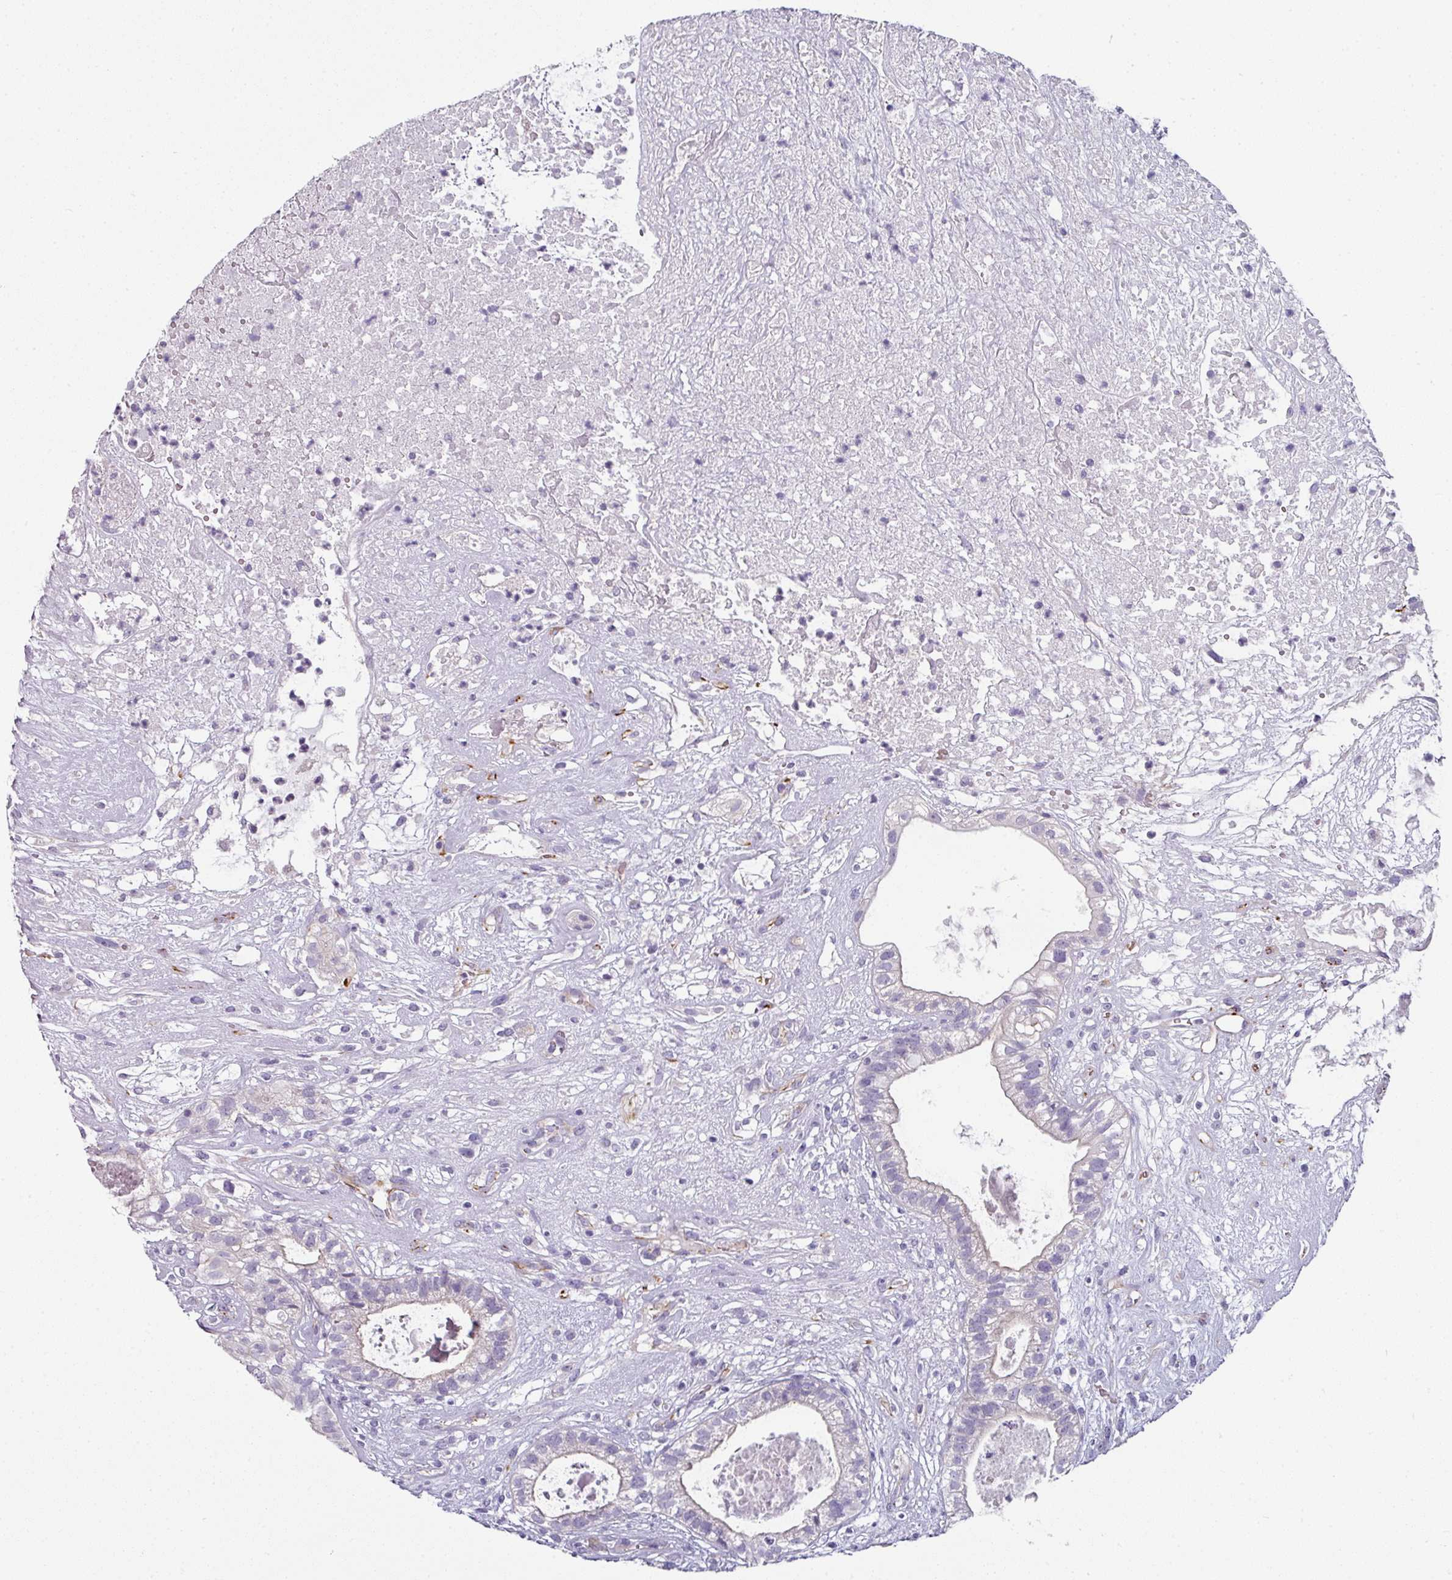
{"staining": {"intensity": "negative", "quantity": "none", "location": "none"}, "tissue": "testis cancer", "cell_type": "Tumor cells", "image_type": "cancer", "snomed": [{"axis": "morphology", "description": "Seminoma, NOS"}, {"axis": "morphology", "description": "Carcinoma, Embryonal, NOS"}, {"axis": "topography", "description": "Testis"}], "caption": "IHC of human seminoma (testis) reveals no staining in tumor cells.", "gene": "SLC17A7", "patient": {"sex": "male", "age": 41}}